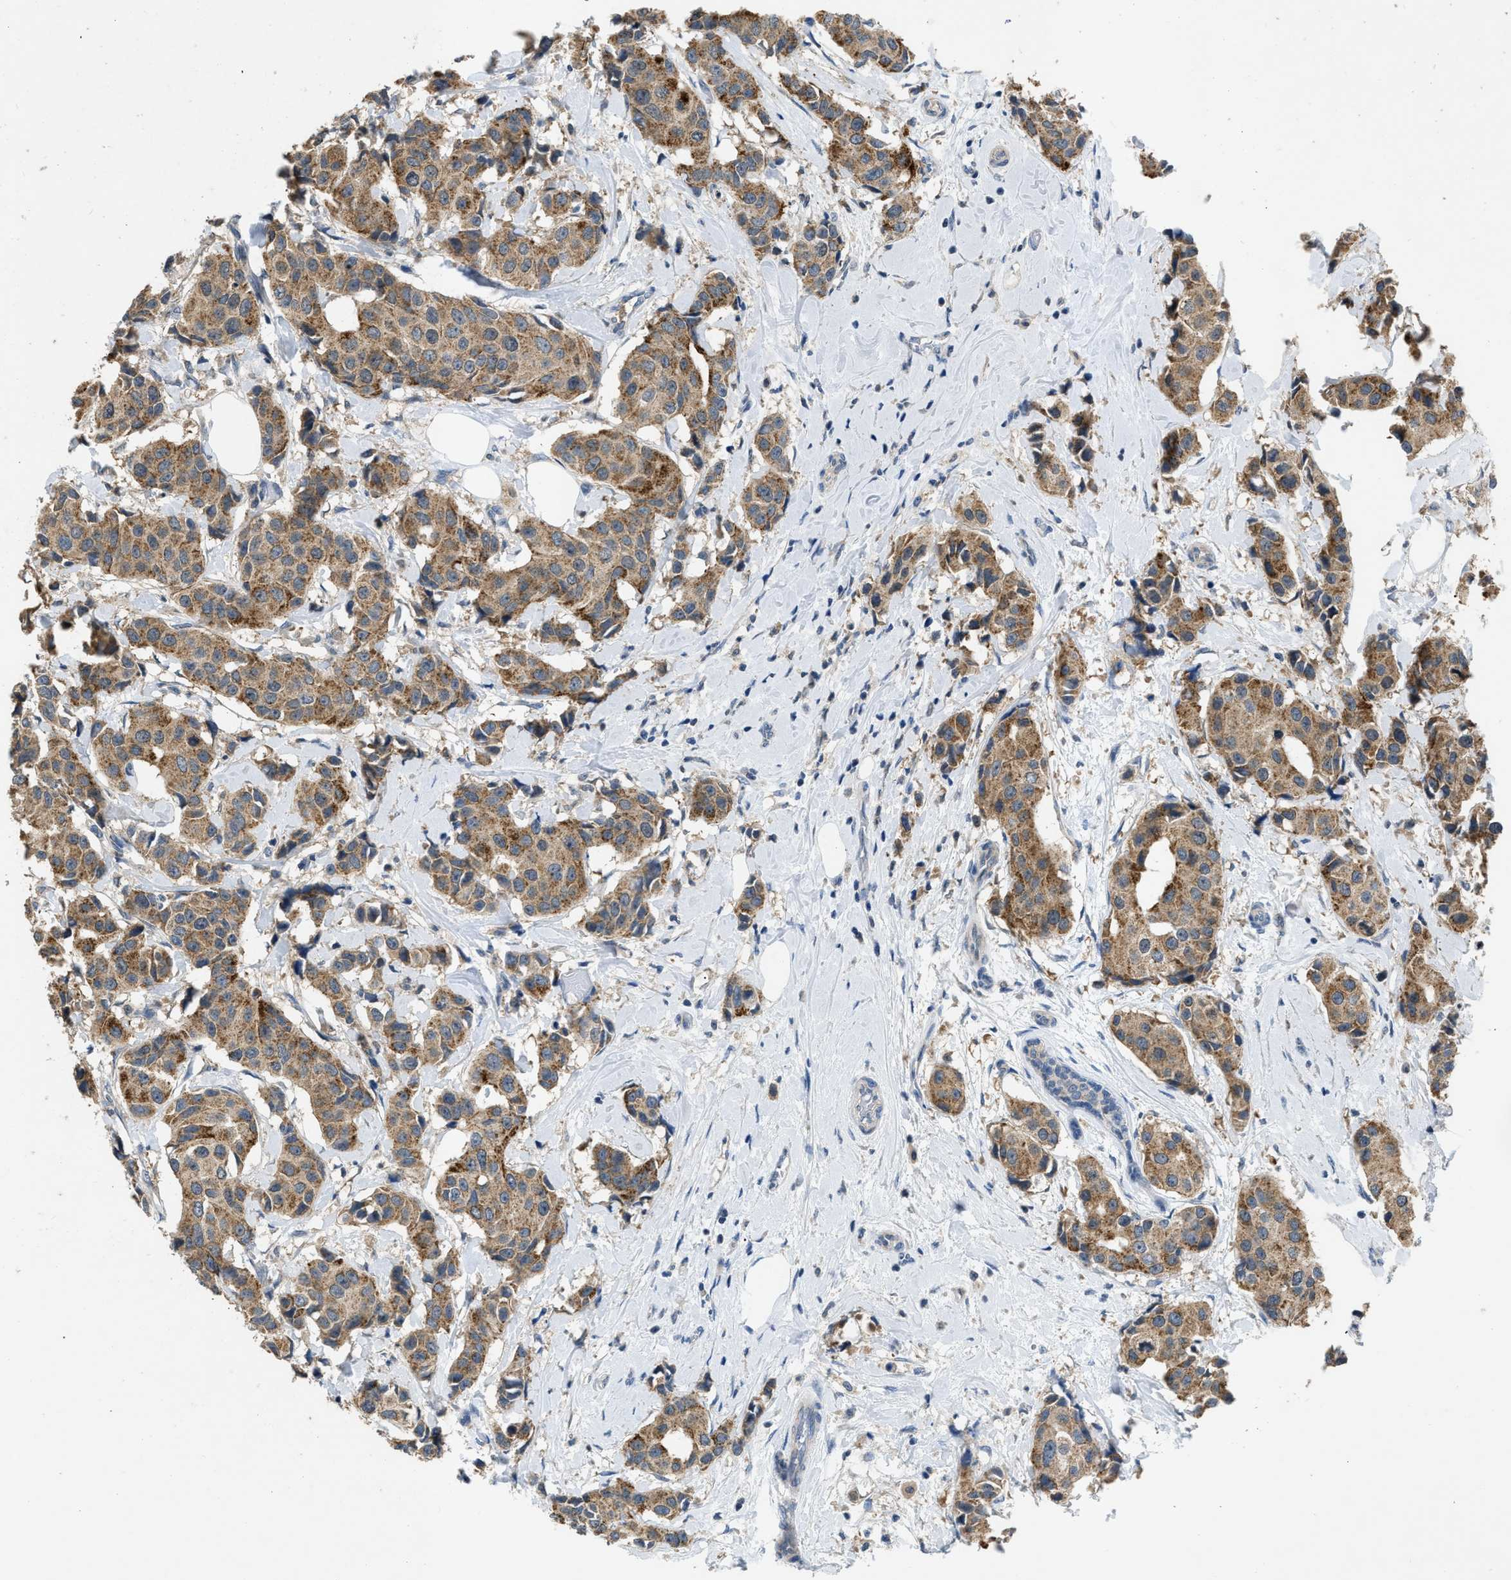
{"staining": {"intensity": "moderate", "quantity": ">75%", "location": "cytoplasmic/membranous"}, "tissue": "breast cancer", "cell_type": "Tumor cells", "image_type": "cancer", "snomed": [{"axis": "morphology", "description": "Normal tissue, NOS"}, {"axis": "morphology", "description": "Duct carcinoma"}, {"axis": "topography", "description": "Breast"}], "caption": "DAB immunohistochemical staining of breast cancer reveals moderate cytoplasmic/membranous protein positivity in about >75% of tumor cells.", "gene": "TOMM34", "patient": {"sex": "female", "age": 39}}